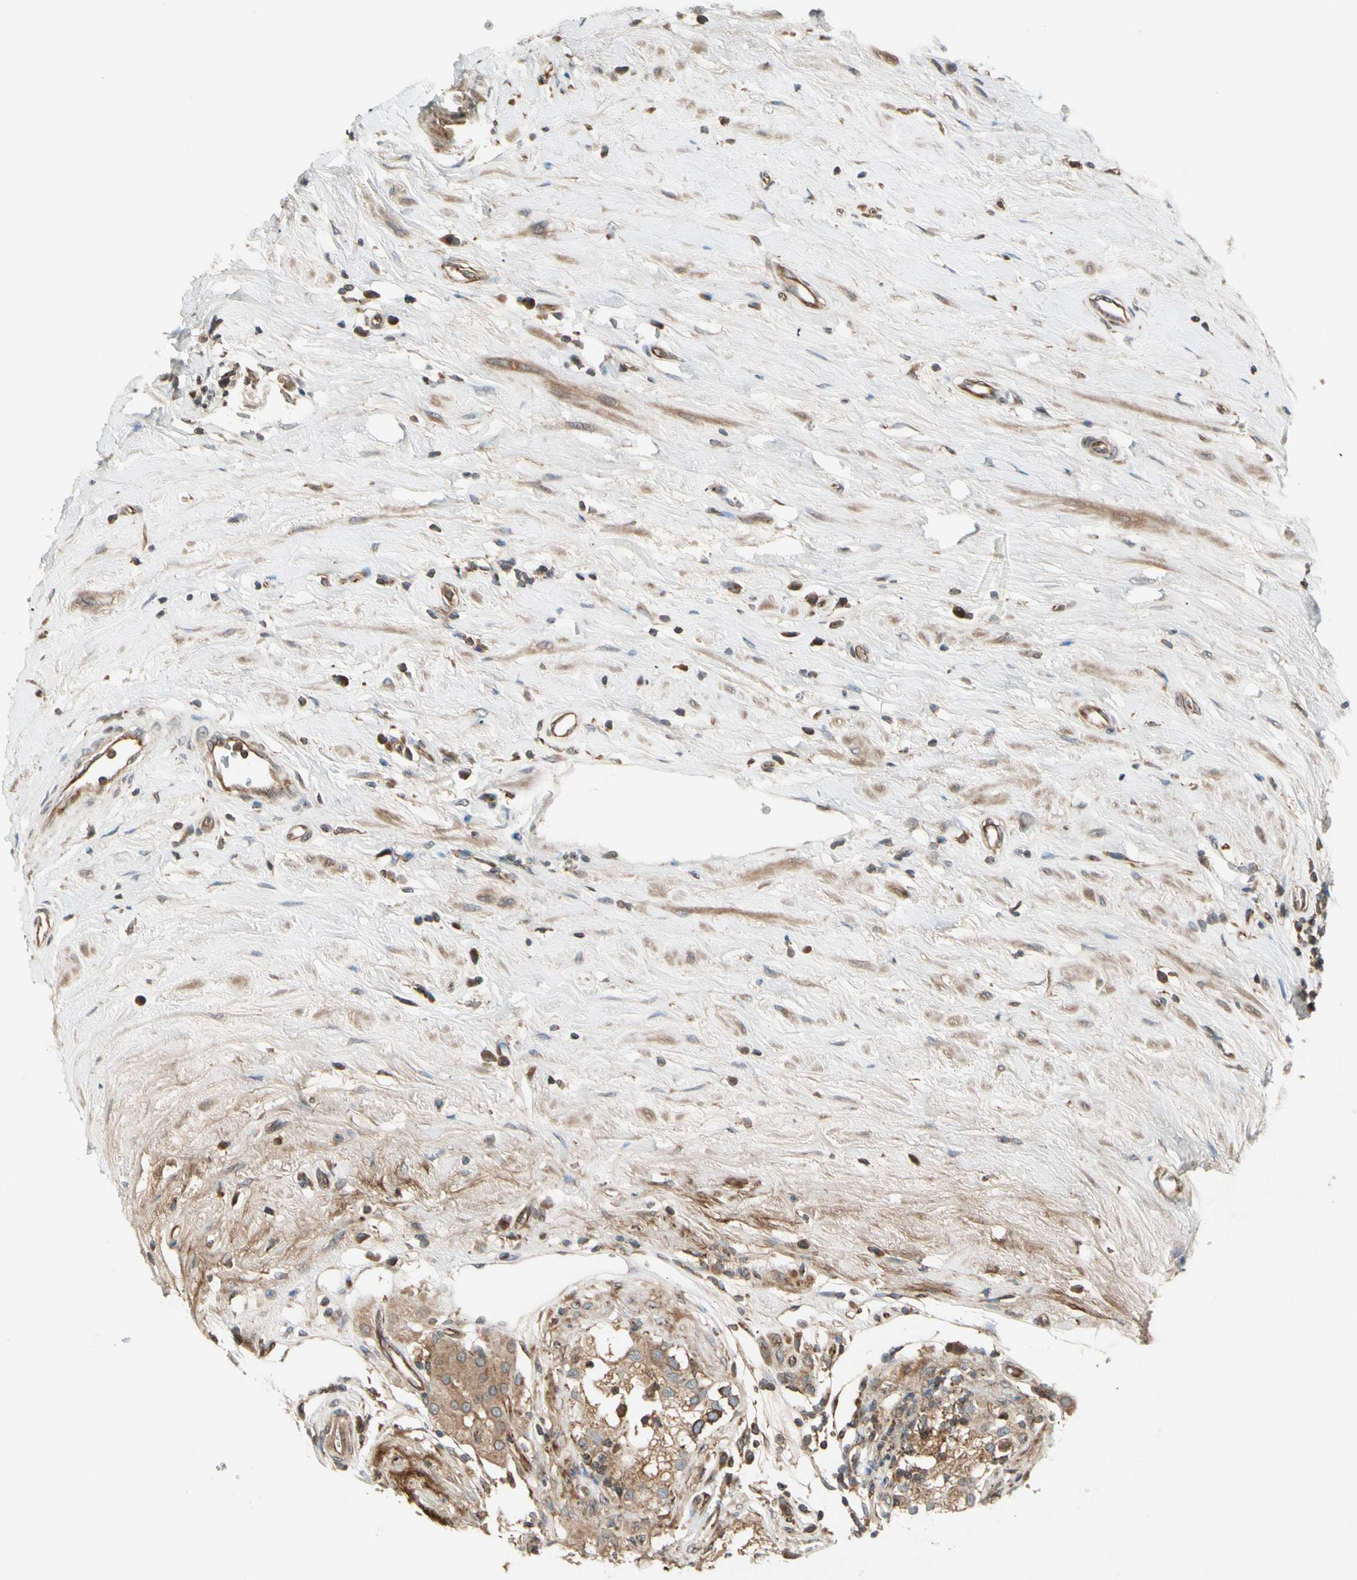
{"staining": {"intensity": "moderate", "quantity": ">75%", "location": "cytoplasmic/membranous"}, "tissue": "epididymis", "cell_type": "Glandular cells", "image_type": "normal", "snomed": [{"axis": "morphology", "description": "Normal tissue, NOS"}, {"axis": "morphology", "description": "Inflammation, NOS"}, {"axis": "topography", "description": "Epididymis"}], "caption": "Epididymis stained for a protein demonstrates moderate cytoplasmic/membranous positivity in glandular cells. The staining is performed using DAB (3,3'-diaminobenzidine) brown chromogen to label protein expression. The nuclei are counter-stained blue using hematoxylin.", "gene": "TRIO", "patient": {"sex": "male", "age": 84}}